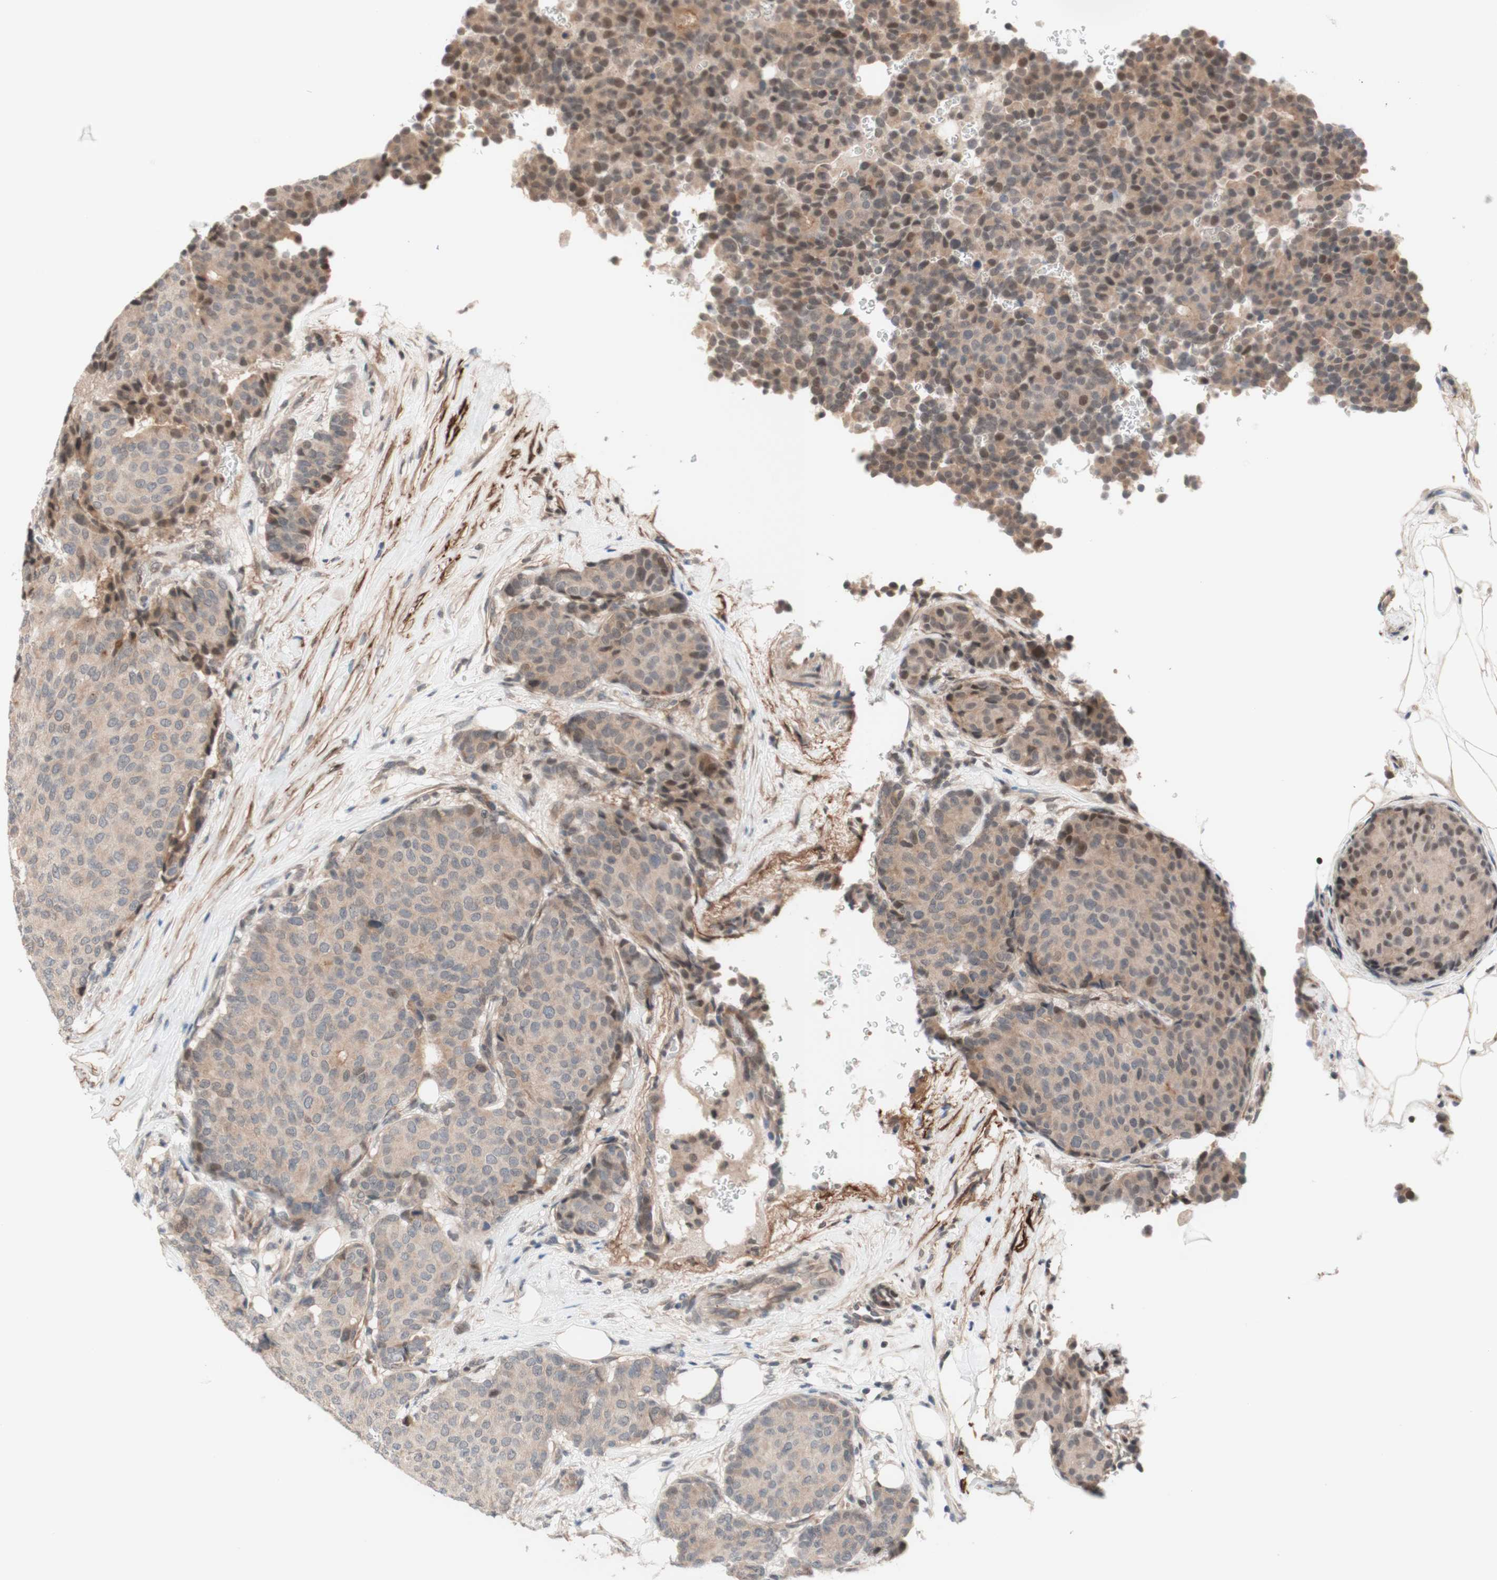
{"staining": {"intensity": "moderate", "quantity": ">75%", "location": "cytoplasmic/membranous,nuclear"}, "tissue": "breast cancer", "cell_type": "Tumor cells", "image_type": "cancer", "snomed": [{"axis": "morphology", "description": "Duct carcinoma"}, {"axis": "topography", "description": "Breast"}], "caption": "A high-resolution histopathology image shows immunohistochemistry staining of breast cancer, which displays moderate cytoplasmic/membranous and nuclear positivity in about >75% of tumor cells.", "gene": "CD55", "patient": {"sex": "female", "age": 75}}